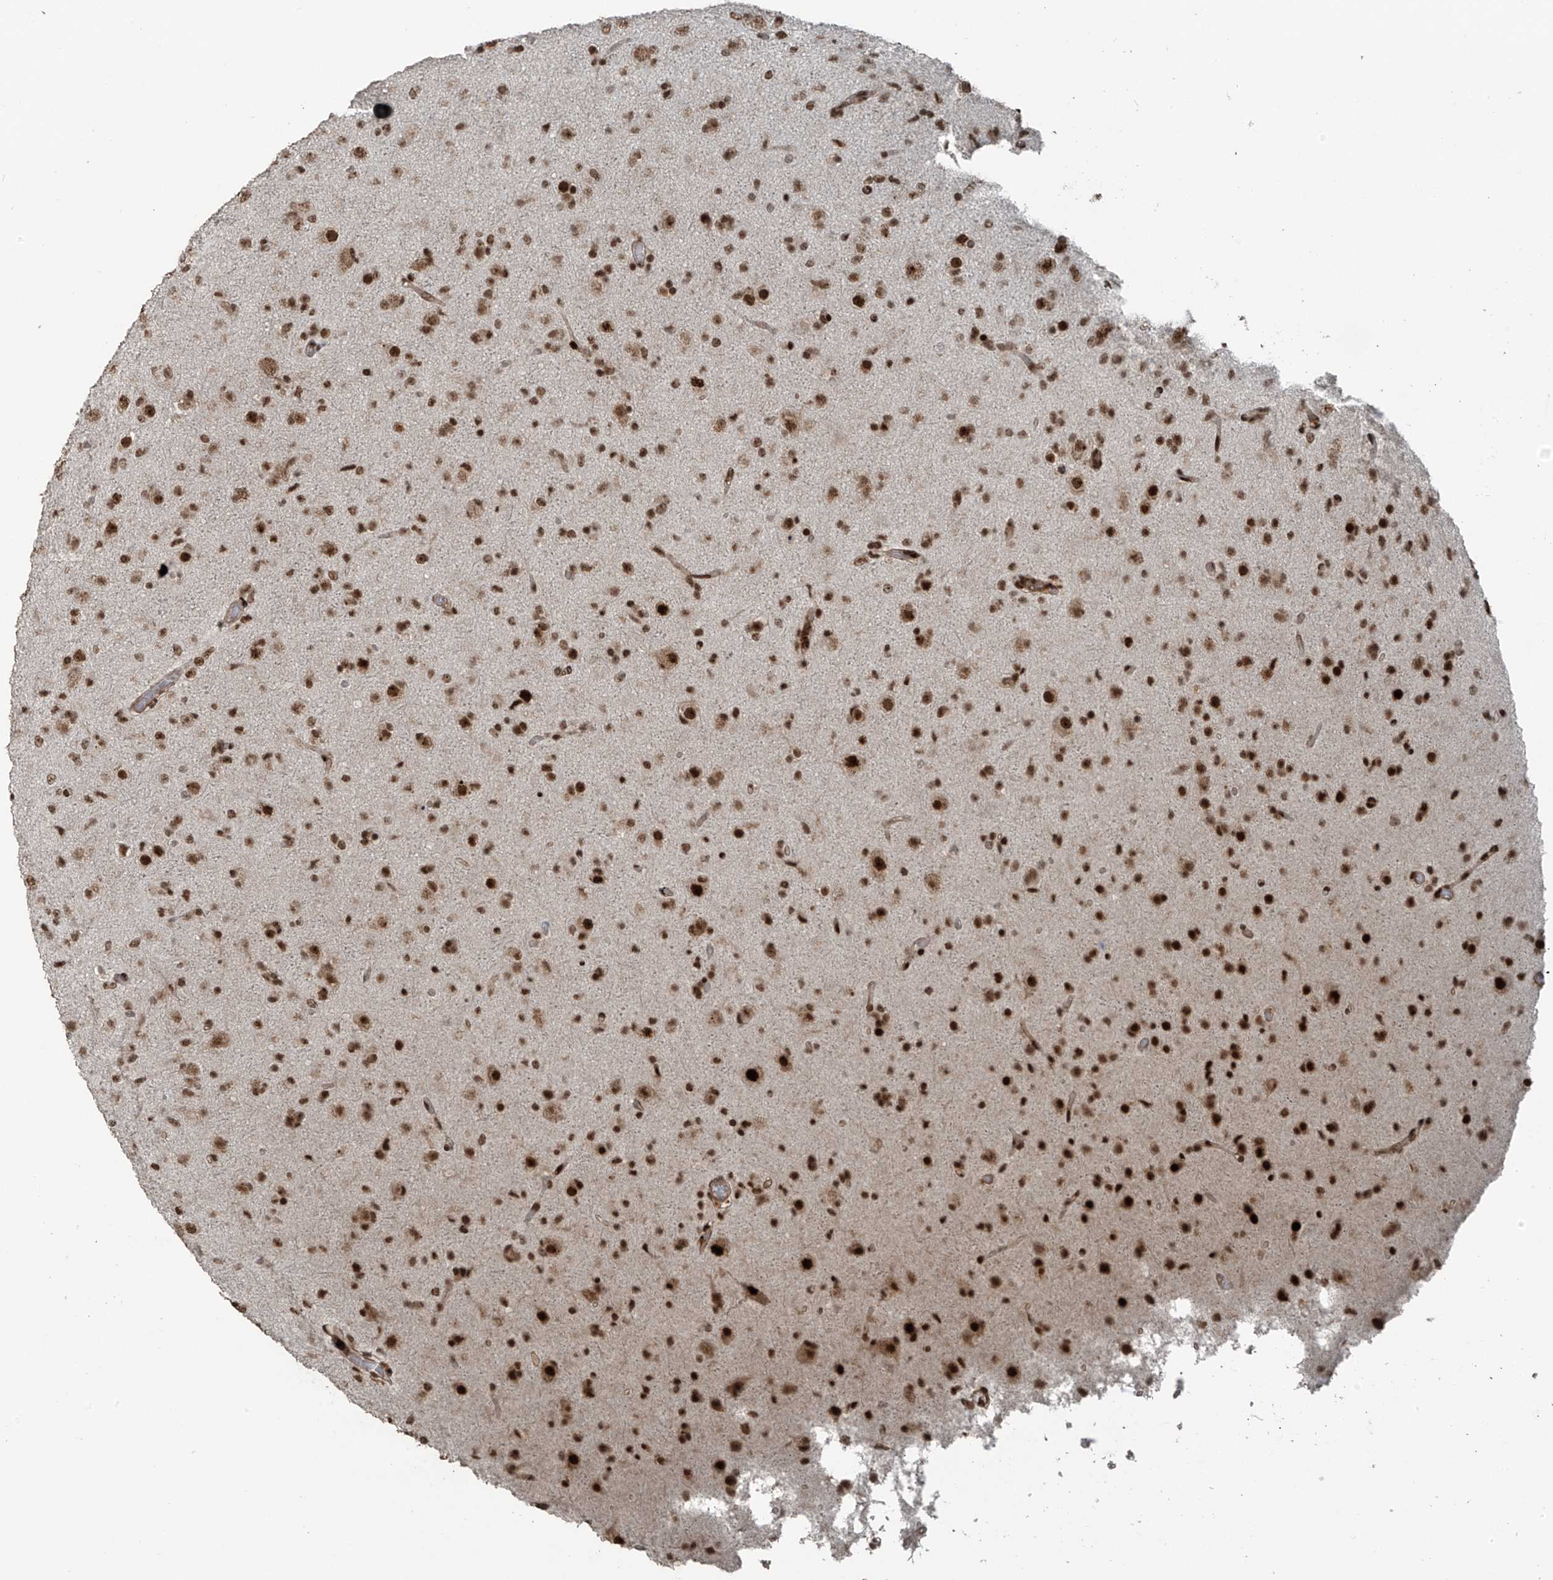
{"staining": {"intensity": "moderate", "quantity": ">75%", "location": "nuclear"}, "tissue": "glioma", "cell_type": "Tumor cells", "image_type": "cancer", "snomed": [{"axis": "morphology", "description": "Glioma, malignant, Low grade"}, {"axis": "topography", "description": "Brain"}], "caption": "This is an image of immunohistochemistry (IHC) staining of glioma, which shows moderate staining in the nuclear of tumor cells.", "gene": "PCNP", "patient": {"sex": "male", "age": 65}}